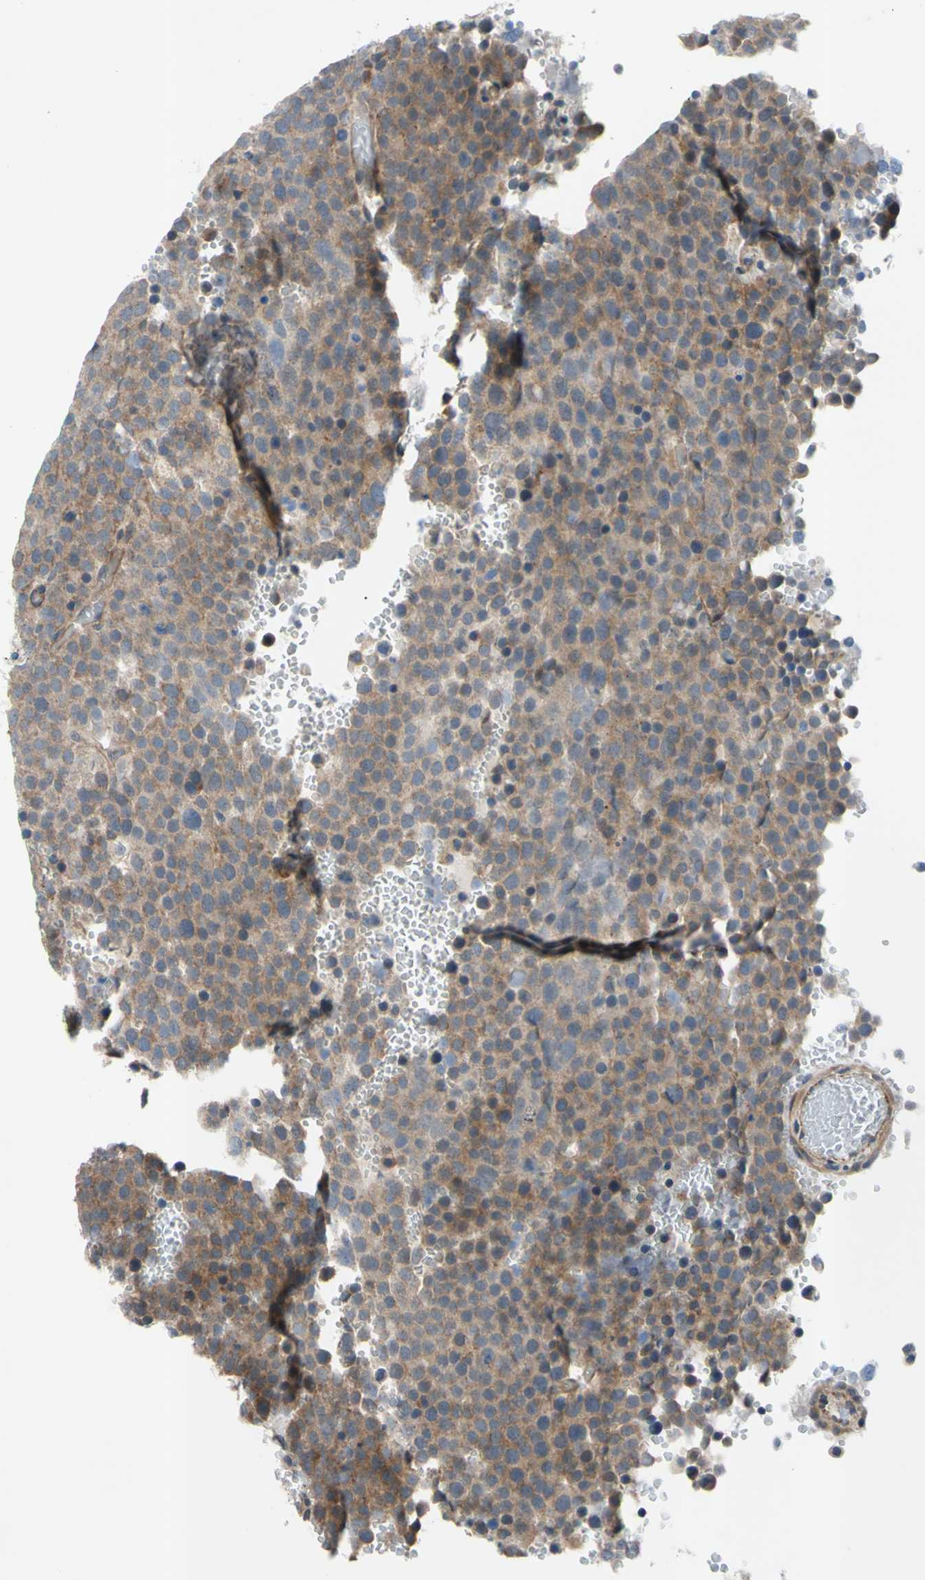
{"staining": {"intensity": "moderate", "quantity": "25%-75%", "location": "cytoplasmic/membranous"}, "tissue": "testis cancer", "cell_type": "Tumor cells", "image_type": "cancer", "snomed": [{"axis": "morphology", "description": "Seminoma, NOS"}, {"axis": "topography", "description": "Testis"}], "caption": "IHC of testis cancer (seminoma) demonstrates medium levels of moderate cytoplasmic/membranous expression in about 25%-75% of tumor cells. (DAB IHC with brightfield microscopy, high magnification).", "gene": "SVIL", "patient": {"sex": "male", "age": 71}}